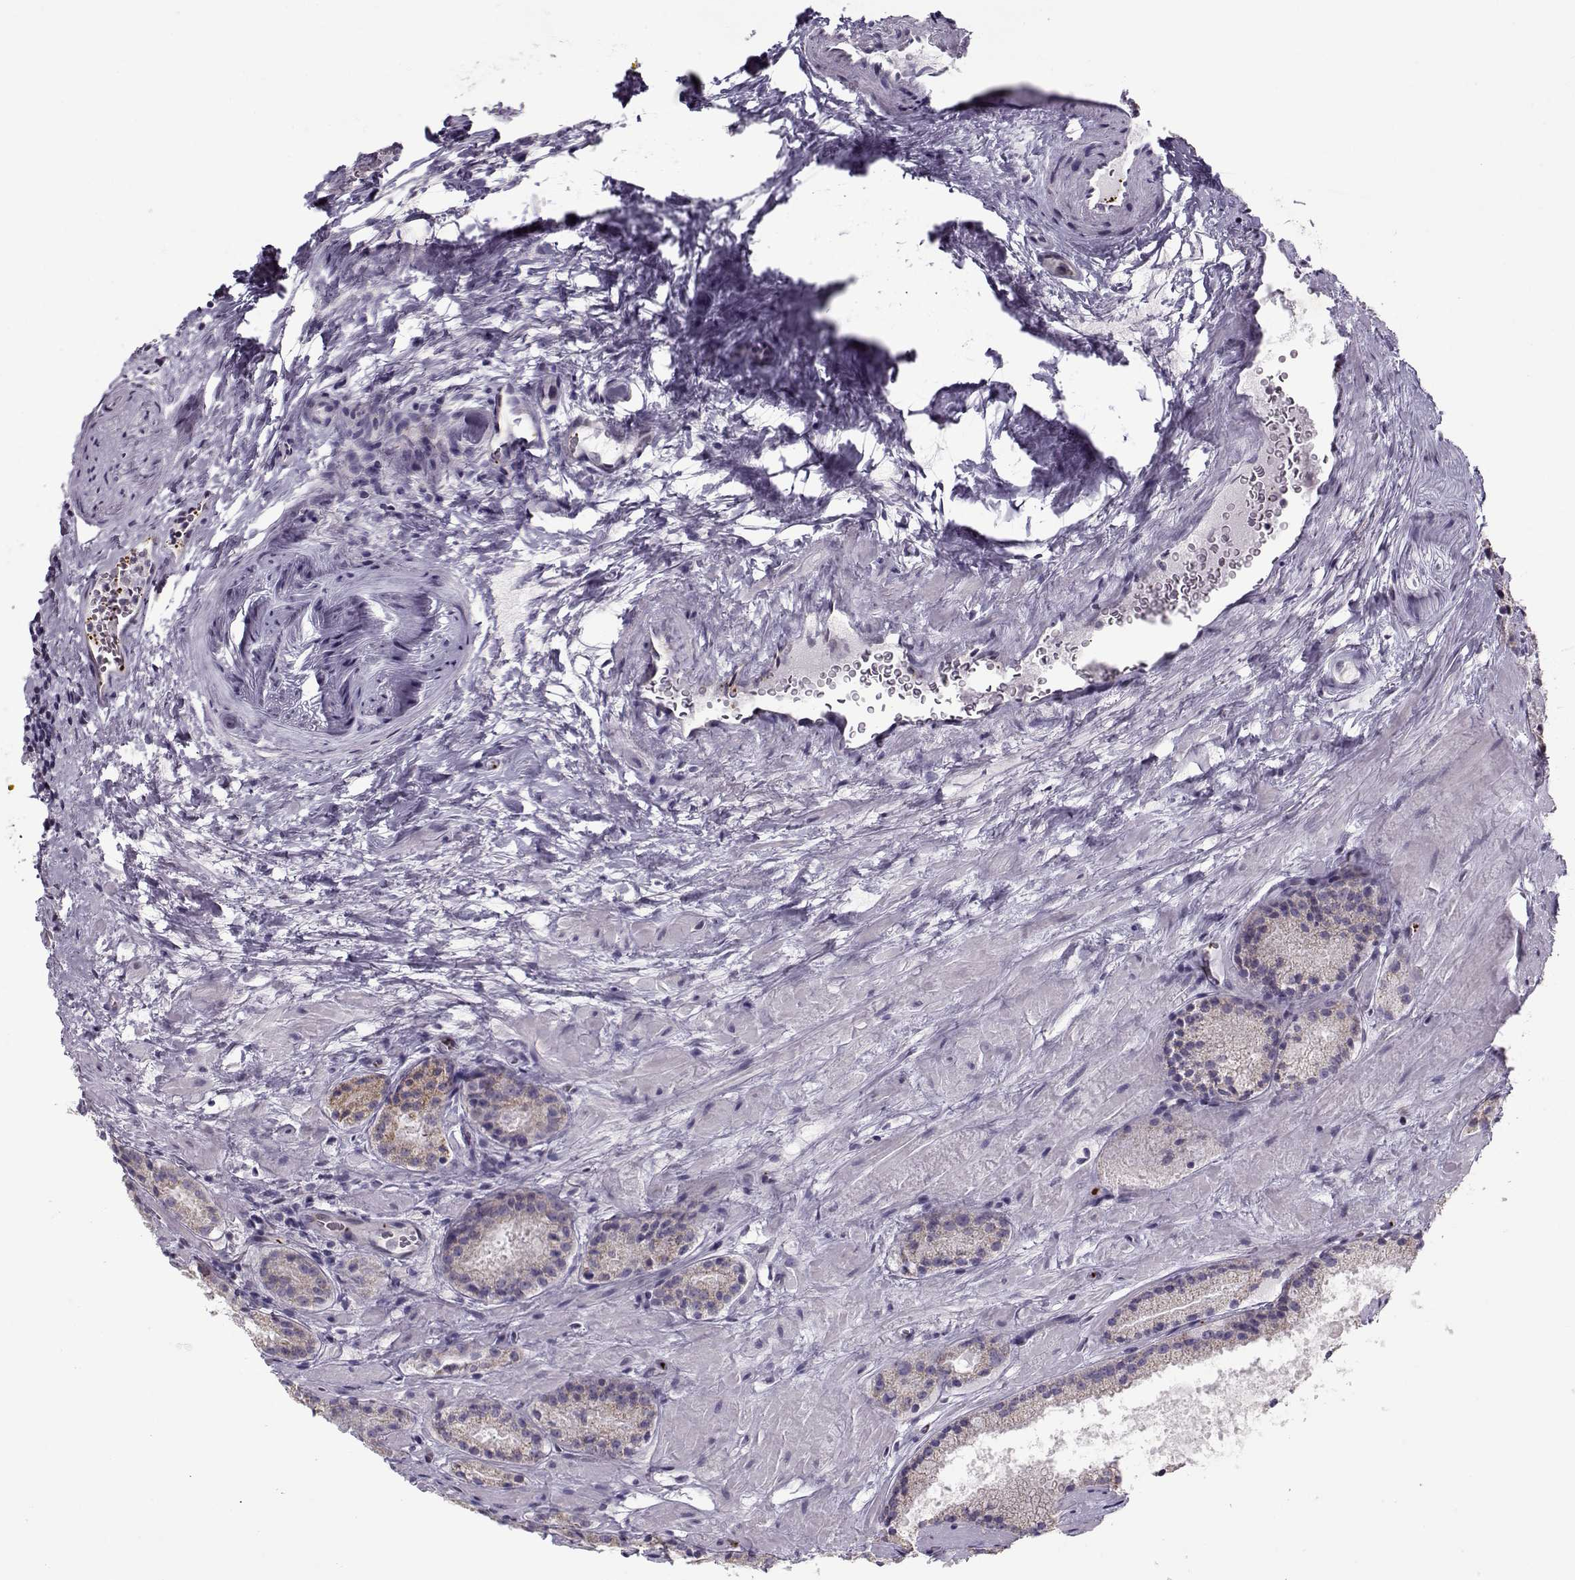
{"staining": {"intensity": "weak", "quantity": "25%-75%", "location": "cytoplasmic/membranous"}, "tissue": "prostate cancer", "cell_type": "Tumor cells", "image_type": "cancer", "snomed": [{"axis": "morphology", "description": "Adenocarcinoma, NOS"}, {"axis": "morphology", "description": "Adenocarcinoma, High grade"}, {"axis": "topography", "description": "Prostate"}], "caption": "DAB immunohistochemical staining of human adenocarcinoma (prostate) displays weak cytoplasmic/membranous protein positivity in about 25%-75% of tumor cells. The staining was performed using DAB, with brown indicating positive protein expression. Nuclei are stained blue with hematoxylin.", "gene": "KLF17", "patient": {"sex": "male", "age": 62}}